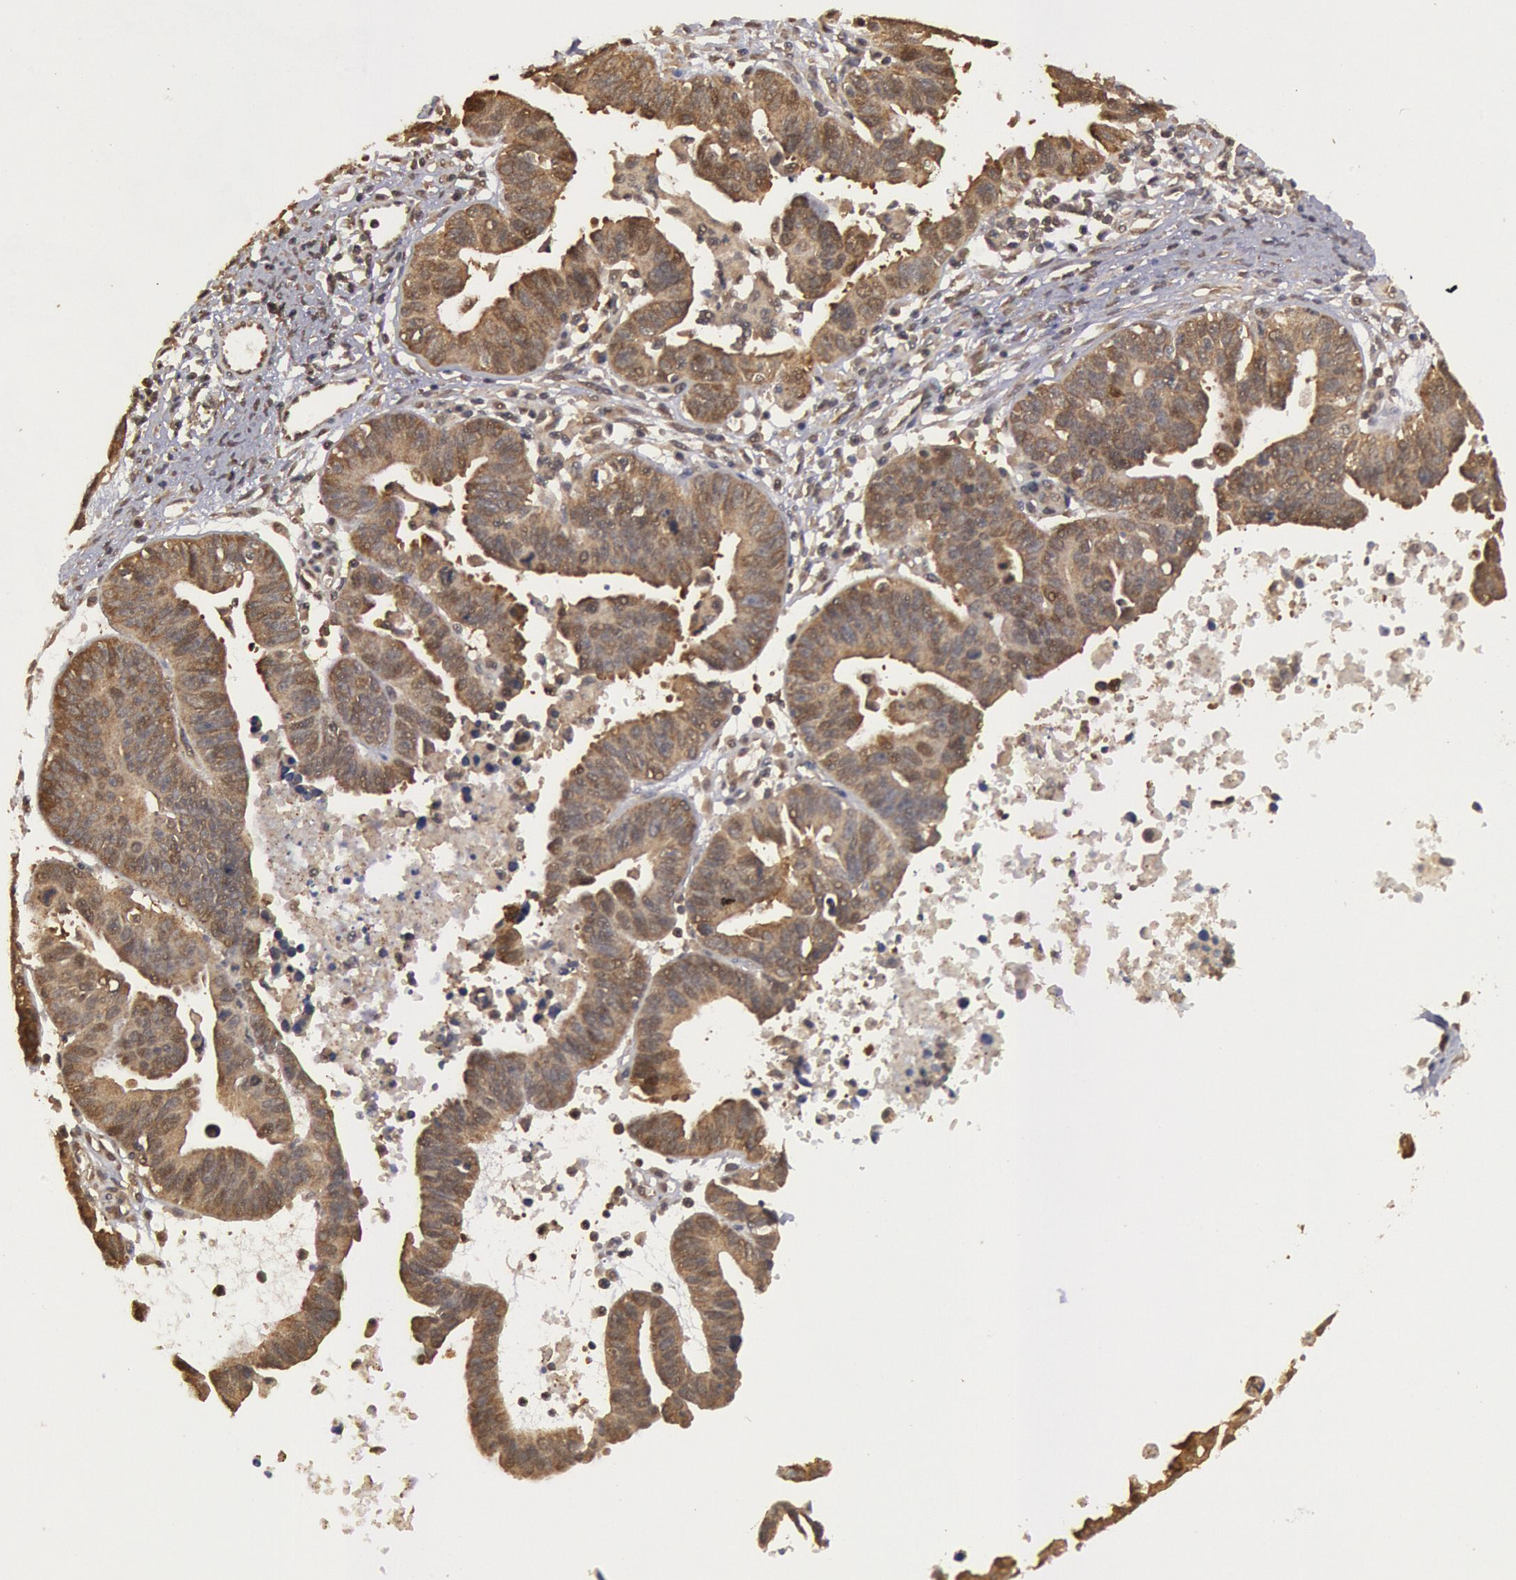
{"staining": {"intensity": "moderate", "quantity": ">75%", "location": "cytoplasmic/membranous,nuclear"}, "tissue": "ovarian cancer", "cell_type": "Tumor cells", "image_type": "cancer", "snomed": [{"axis": "morphology", "description": "Carcinoma, endometroid"}, {"axis": "morphology", "description": "Cystadenocarcinoma, serous, NOS"}, {"axis": "topography", "description": "Ovary"}], "caption": "Brown immunohistochemical staining in ovarian cancer displays moderate cytoplasmic/membranous and nuclear staining in approximately >75% of tumor cells.", "gene": "USP14", "patient": {"sex": "female", "age": 45}}